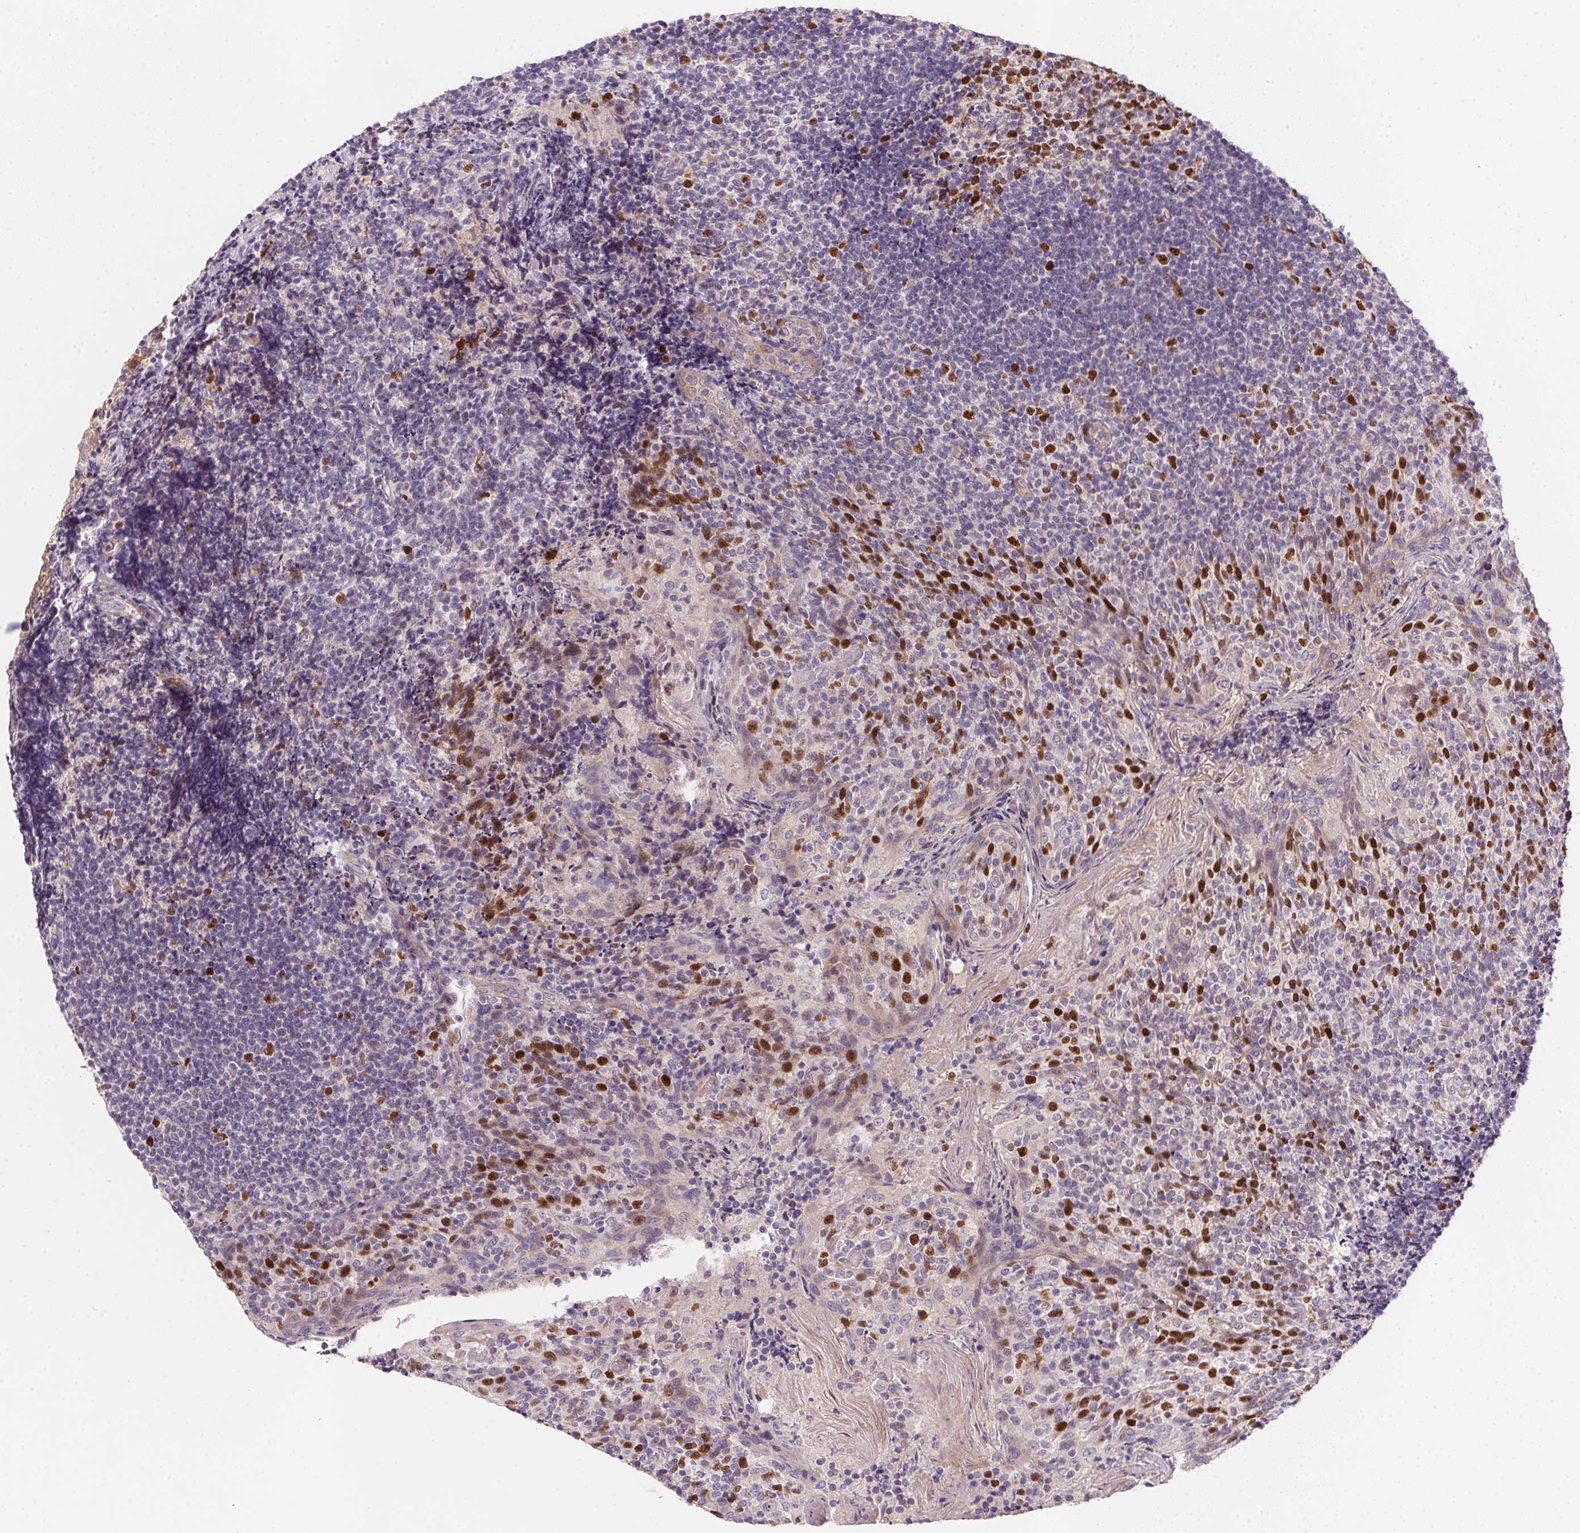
{"staining": {"intensity": "strong", "quantity": "25%-75%", "location": "nuclear"}, "tissue": "tonsil", "cell_type": "Germinal center cells", "image_type": "normal", "snomed": [{"axis": "morphology", "description": "Normal tissue, NOS"}, {"axis": "topography", "description": "Tonsil"}], "caption": "Immunohistochemistry (IHC) (DAB) staining of normal tonsil shows strong nuclear protein positivity in approximately 25%-75% of germinal center cells.", "gene": "HELLS", "patient": {"sex": "female", "age": 10}}